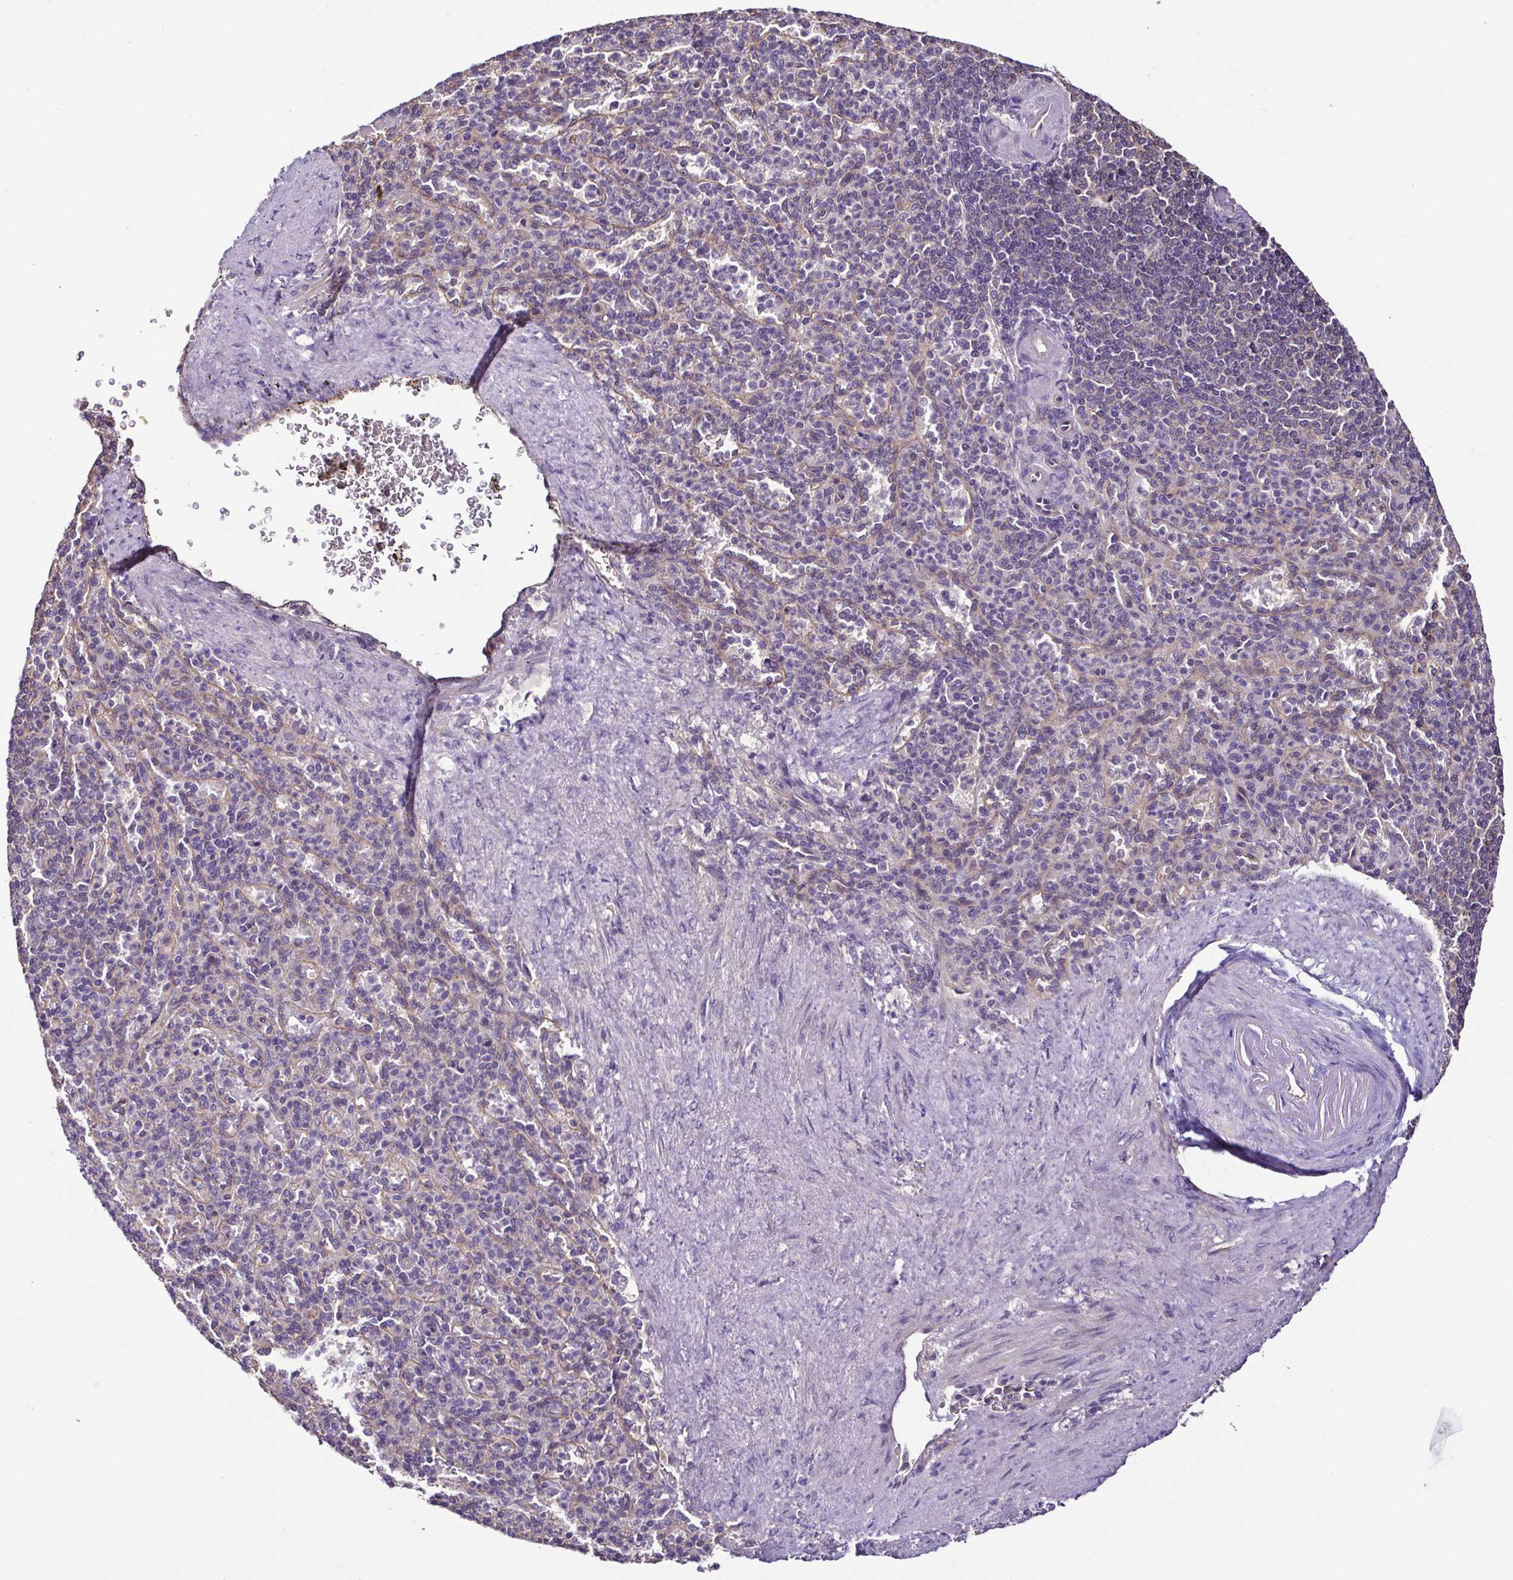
{"staining": {"intensity": "negative", "quantity": "none", "location": "none"}, "tissue": "spleen", "cell_type": "Cells in red pulp", "image_type": "normal", "snomed": [{"axis": "morphology", "description": "Normal tissue, NOS"}, {"axis": "topography", "description": "Spleen"}], "caption": "An immunohistochemistry photomicrograph of benign spleen is shown. There is no staining in cells in red pulp of spleen. (Stains: DAB immunohistochemistry with hematoxylin counter stain, Microscopy: brightfield microscopy at high magnification).", "gene": "LMOD2", "patient": {"sex": "female", "age": 74}}